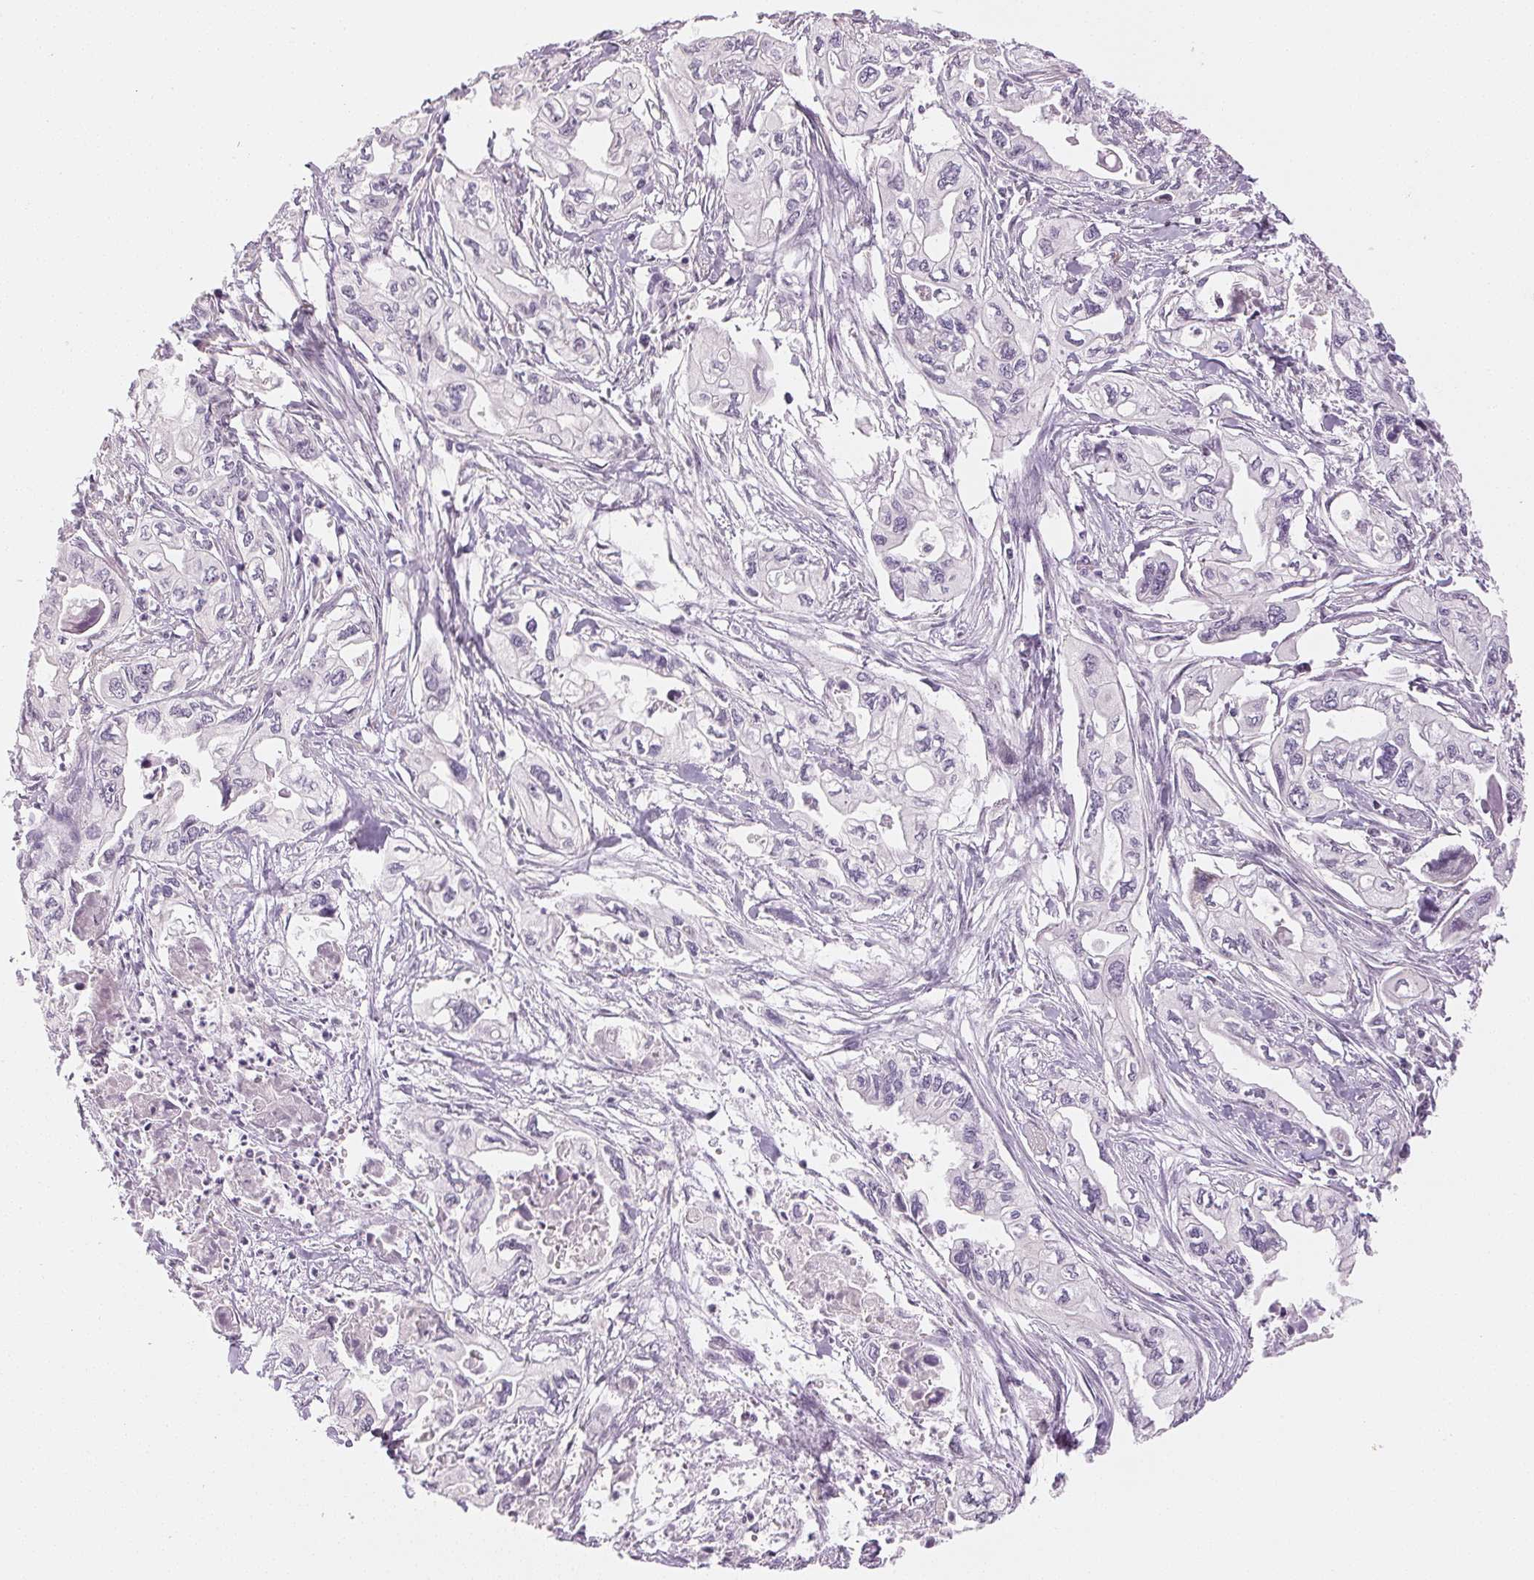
{"staining": {"intensity": "negative", "quantity": "none", "location": "none"}, "tissue": "pancreatic cancer", "cell_type": "Tumor cells", "image_type": "cancer", "snomed": [{"axis": "morphology", "description": "Adenocarcinoma, NOS"}, {"axis": "topography", "description": "Pancreas"}], "caption": "Micrograph shows no significant protein positivity in tumor cells of pancreatic cancer.", "gene": "MAP1LC3A", "patient": {"sex": "male", "age": 68}}